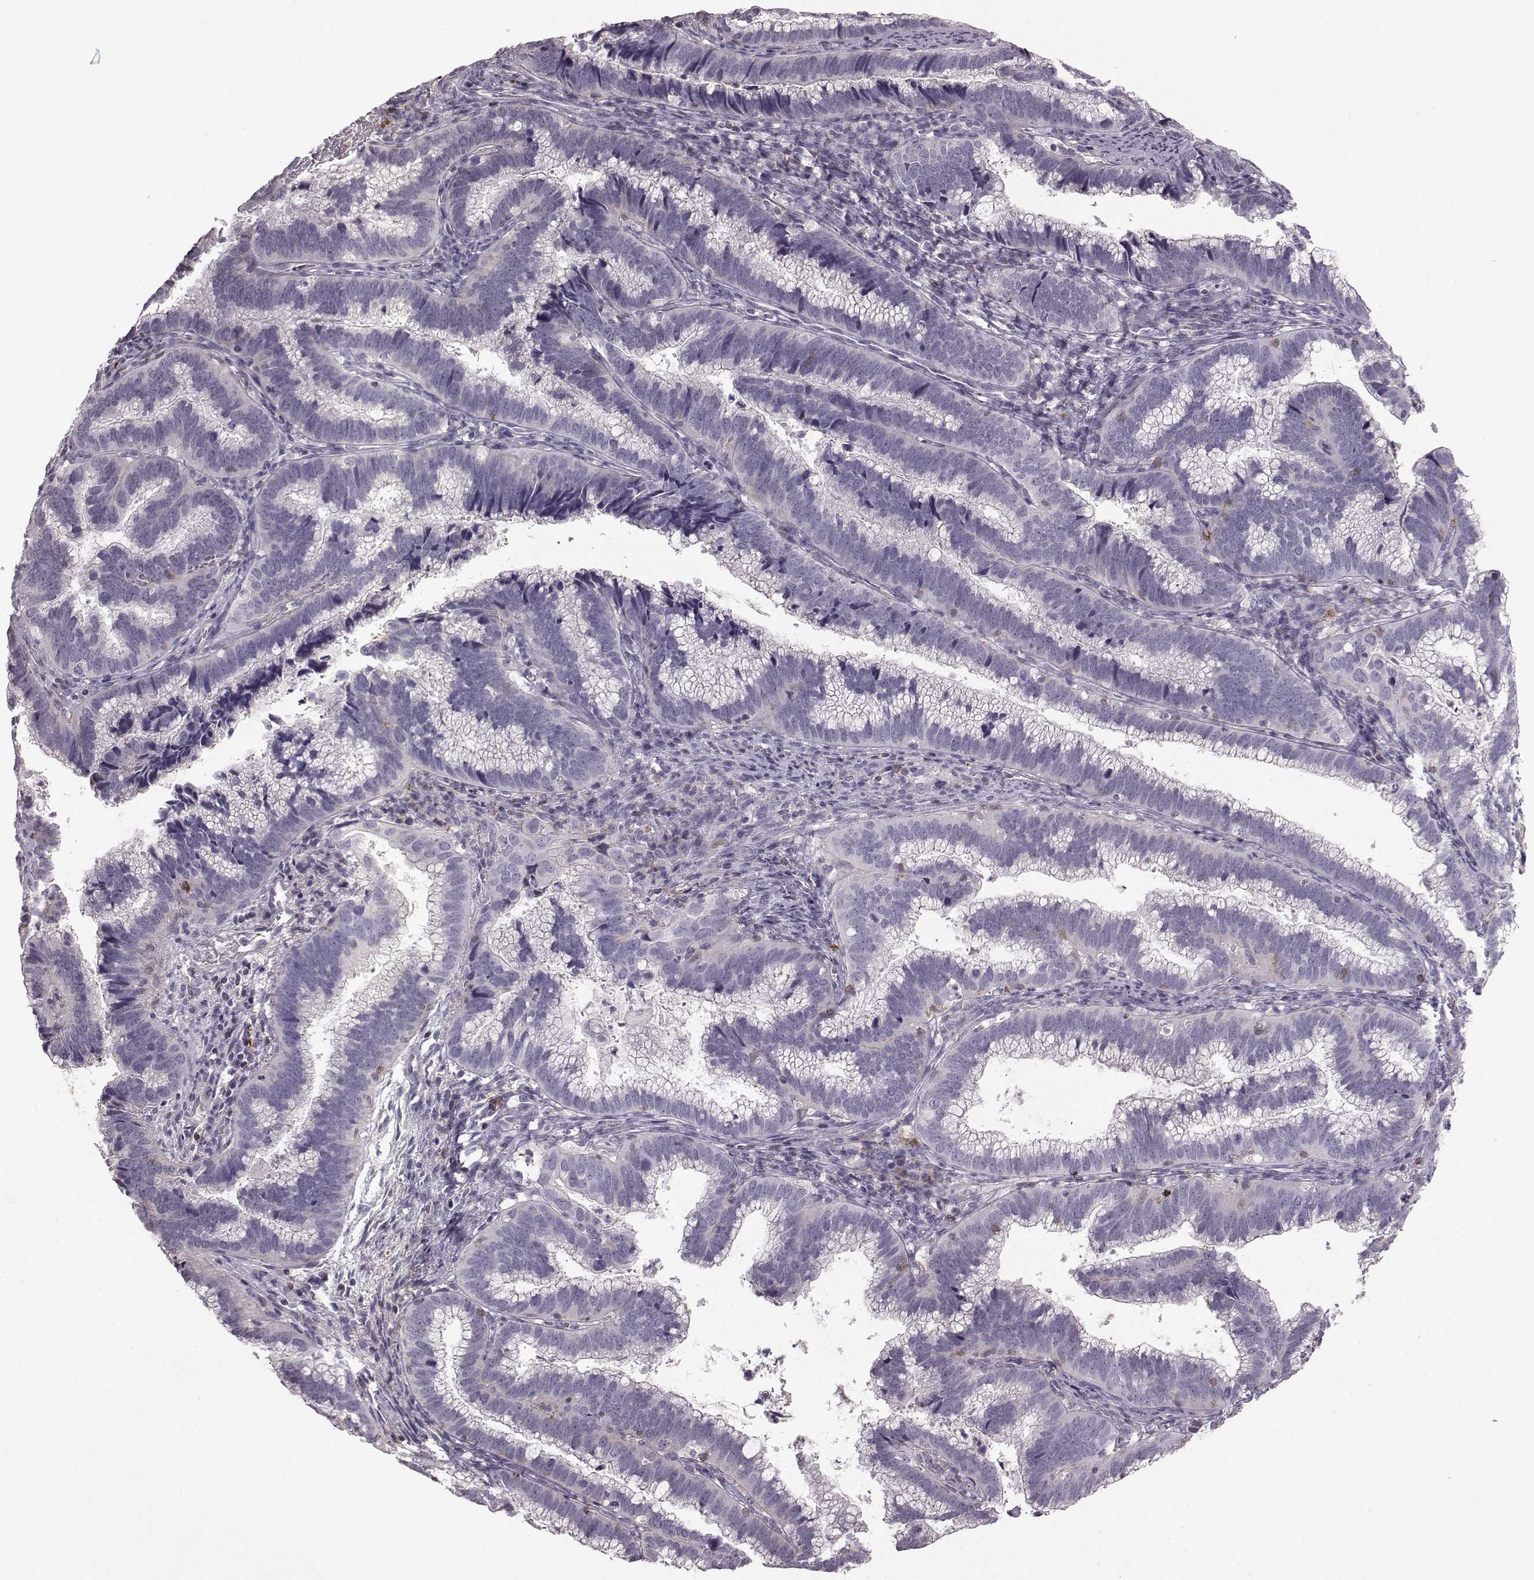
{"staining": {"intensity": "negative", "quantity": "none", "location": "none"}, "tissue": "cervical cancer", "cell_type": "Tumor cells", "image_type": "cancer", "snomed": [{"axis": "morphology", "description": "Adenocarcinoma, NOS"}, {"axis": "topography", "description": "Cervix"}], "caption": "Human cervical cancer (adenocarcinoma) stained for a protein using IHC exhibits no positivity in tumor cells.", "gene": "PDCD1", "patient": {"sex": "female", "age": 61}}